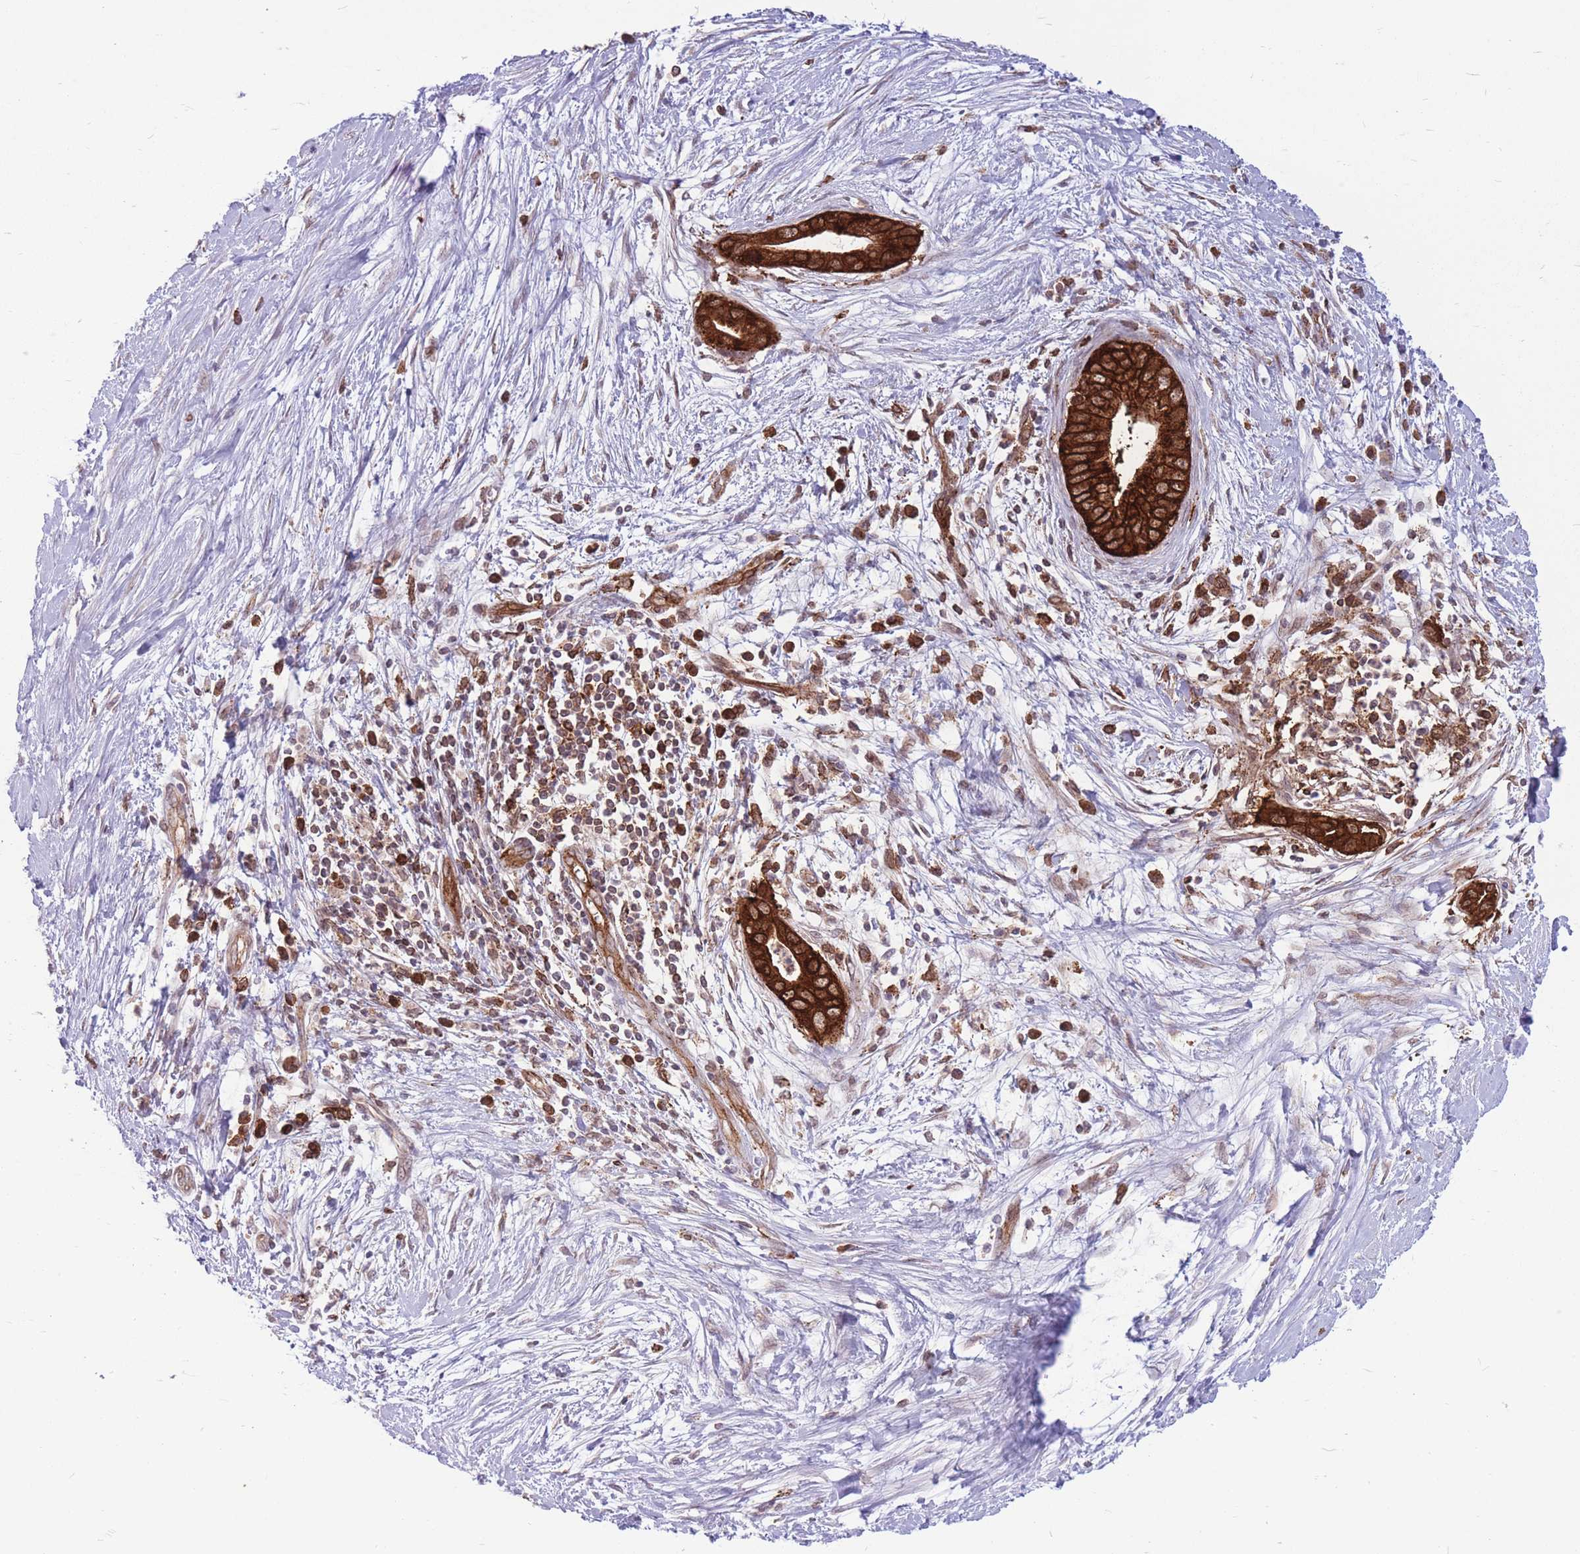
{"staining": {"intensity": "strong", "quantity": ">75%", "location": "cytoplasmic/membranous"}, "tissue": "pancreatic cancer", "cell_type": "Tumor cells", "image_type": "cancer", "snomed": [{"axis": "morphology", "description": "Adenocarcinoma, NOS"}, {"axis": "topography", "description": "Pancreas"}], "caption": "Protein expression by immunohistochemistry exhibits strong cytoplasmic/membranous positivity in about >75% of tumor cells in adenocarcinoma (pancreatic).", "gene": "TCF20", "patient": {"sex": "male", "age": 75}}